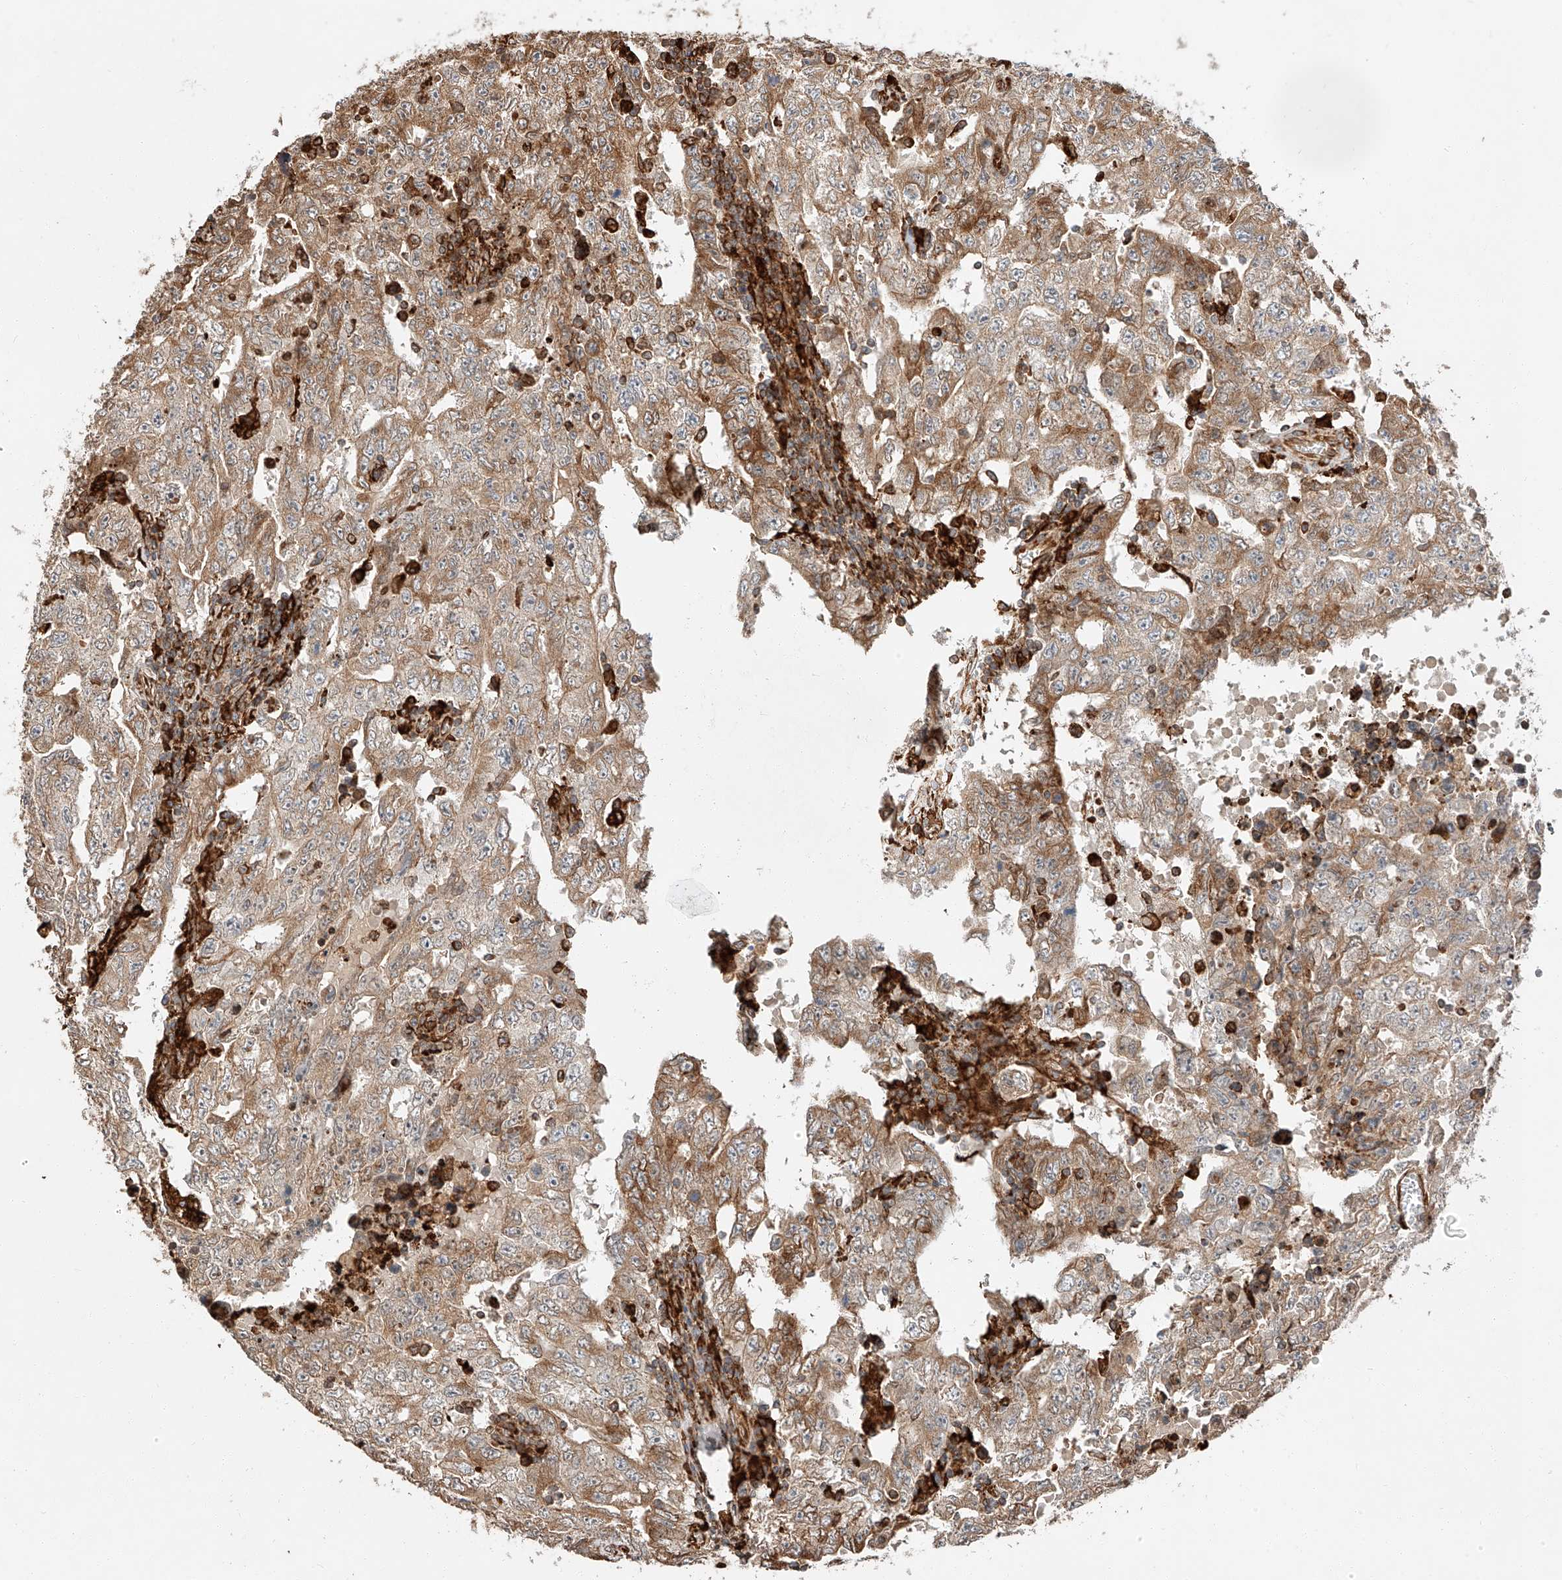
{"staining": {"intensity": "moderate", "quantity": ">75%", "location": "cytoplasmic/membranous"}, "tissue": "testis cancer", "cell_type": "Tumor cells", "image_type": "cancer", "snomed": [{"axis": "morphology", "description": "Carcinoma, Embryonal, NOS"}, {"axis": "topography", "description": "Testis"}], "caption": "Moderate cytoplasmic/membranous expression is present in about >75% of tumor cells in testis embryonal carcinoma.", "gene": "ZNF84", "patient": {"sex": "male", "age": 26}}